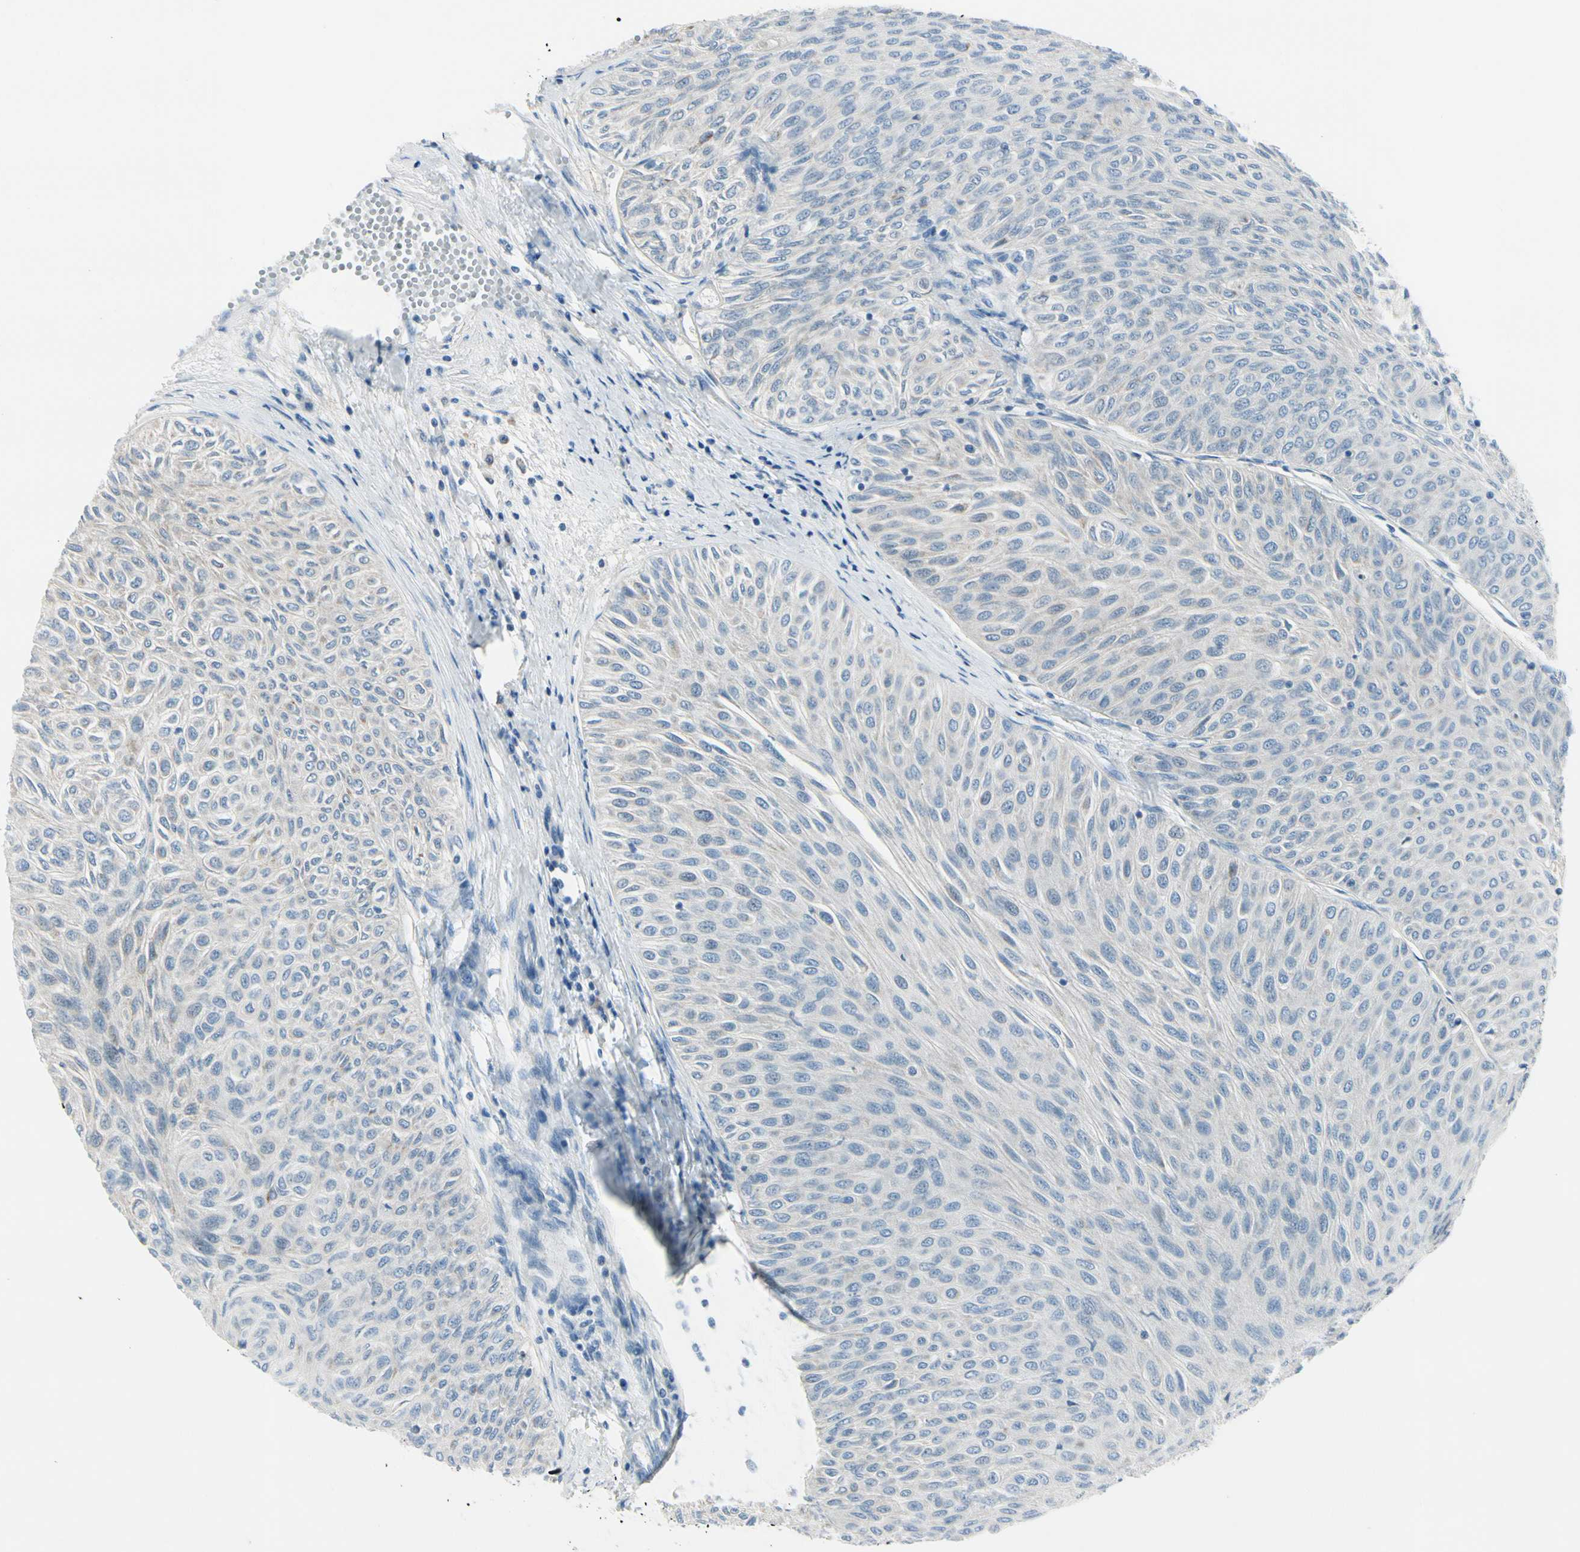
{"staining": {"intensity": "negative", "quantity": "none", "location": "none"}, "tissue": "urothelial cancer", "cell_type": "Tumor cells", "image_type": "cancer", "snomed": [{"axis": "morphology", "description": "Urothelial carcinoma, Low grade"}, {"axis": "topography", "description": "Urinary bladder"}], "caption": "Immunohistochemical staining of urothelial carcinoma (low-grade) exhibits no significant staining in tumor cells.", "gene": "PEBP1", "patient": {"sex": "male", "age": 78}}